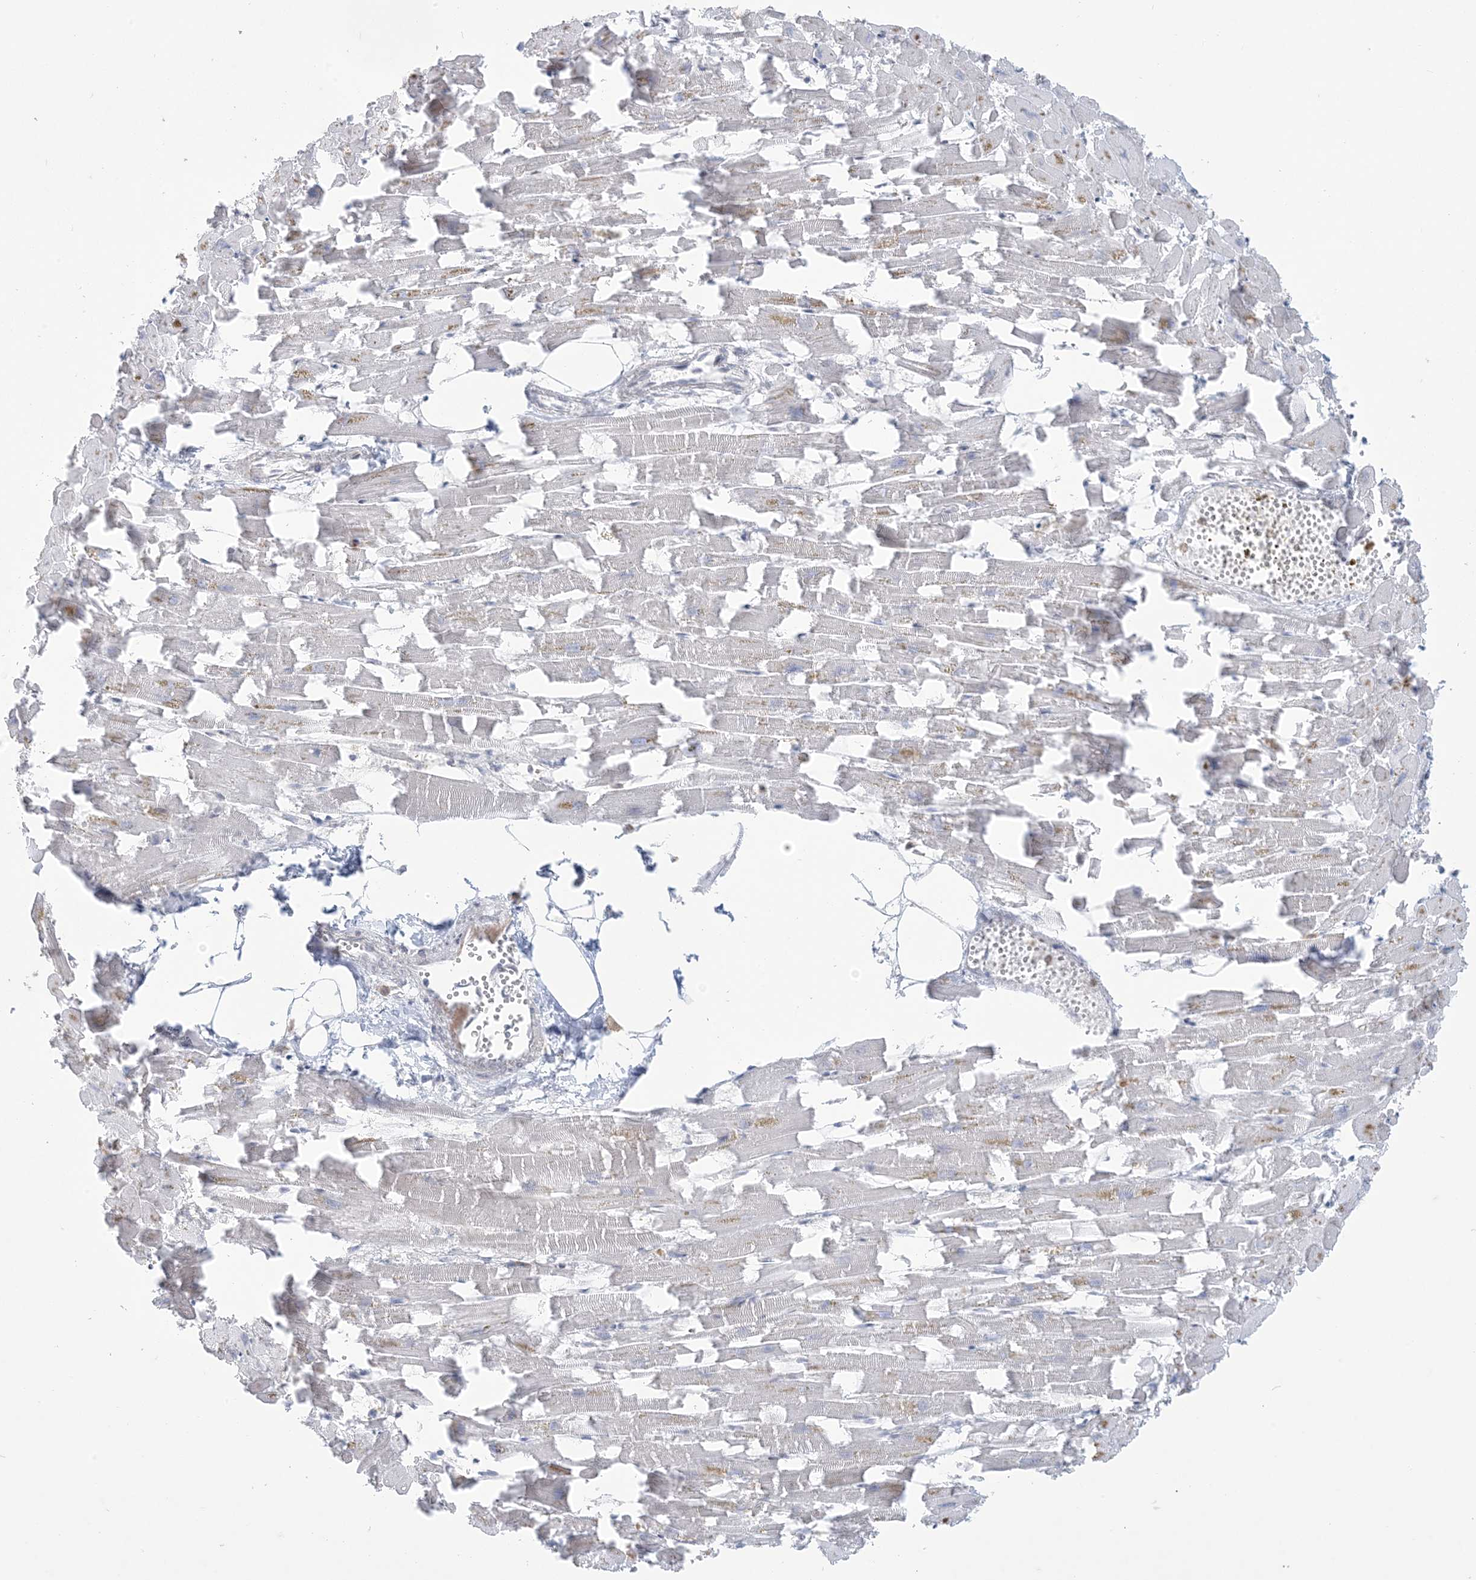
{"staining": {"intensity": "weak", "quantity": "<25%", "location": "cytoplasmic/membranous"}, "tissue": "heart muscle", "cell_type": "Cardiomyocytes", "image_type": "normal", "snomed": [{"axis": "morphology", "description": "Normal tissue, NOS"}, {"axis": "topography", "description": "Heart"}], "caption": "Micrograph shows no protein staining in cardiomyocytes of benign heart muscle. (DAB (3,3'-diaminobenzidine) IHC visualized using brightfield microscopy, high magnification).", "gene": "KIF3A", "patient": {"sex": "female", "age": 64}}